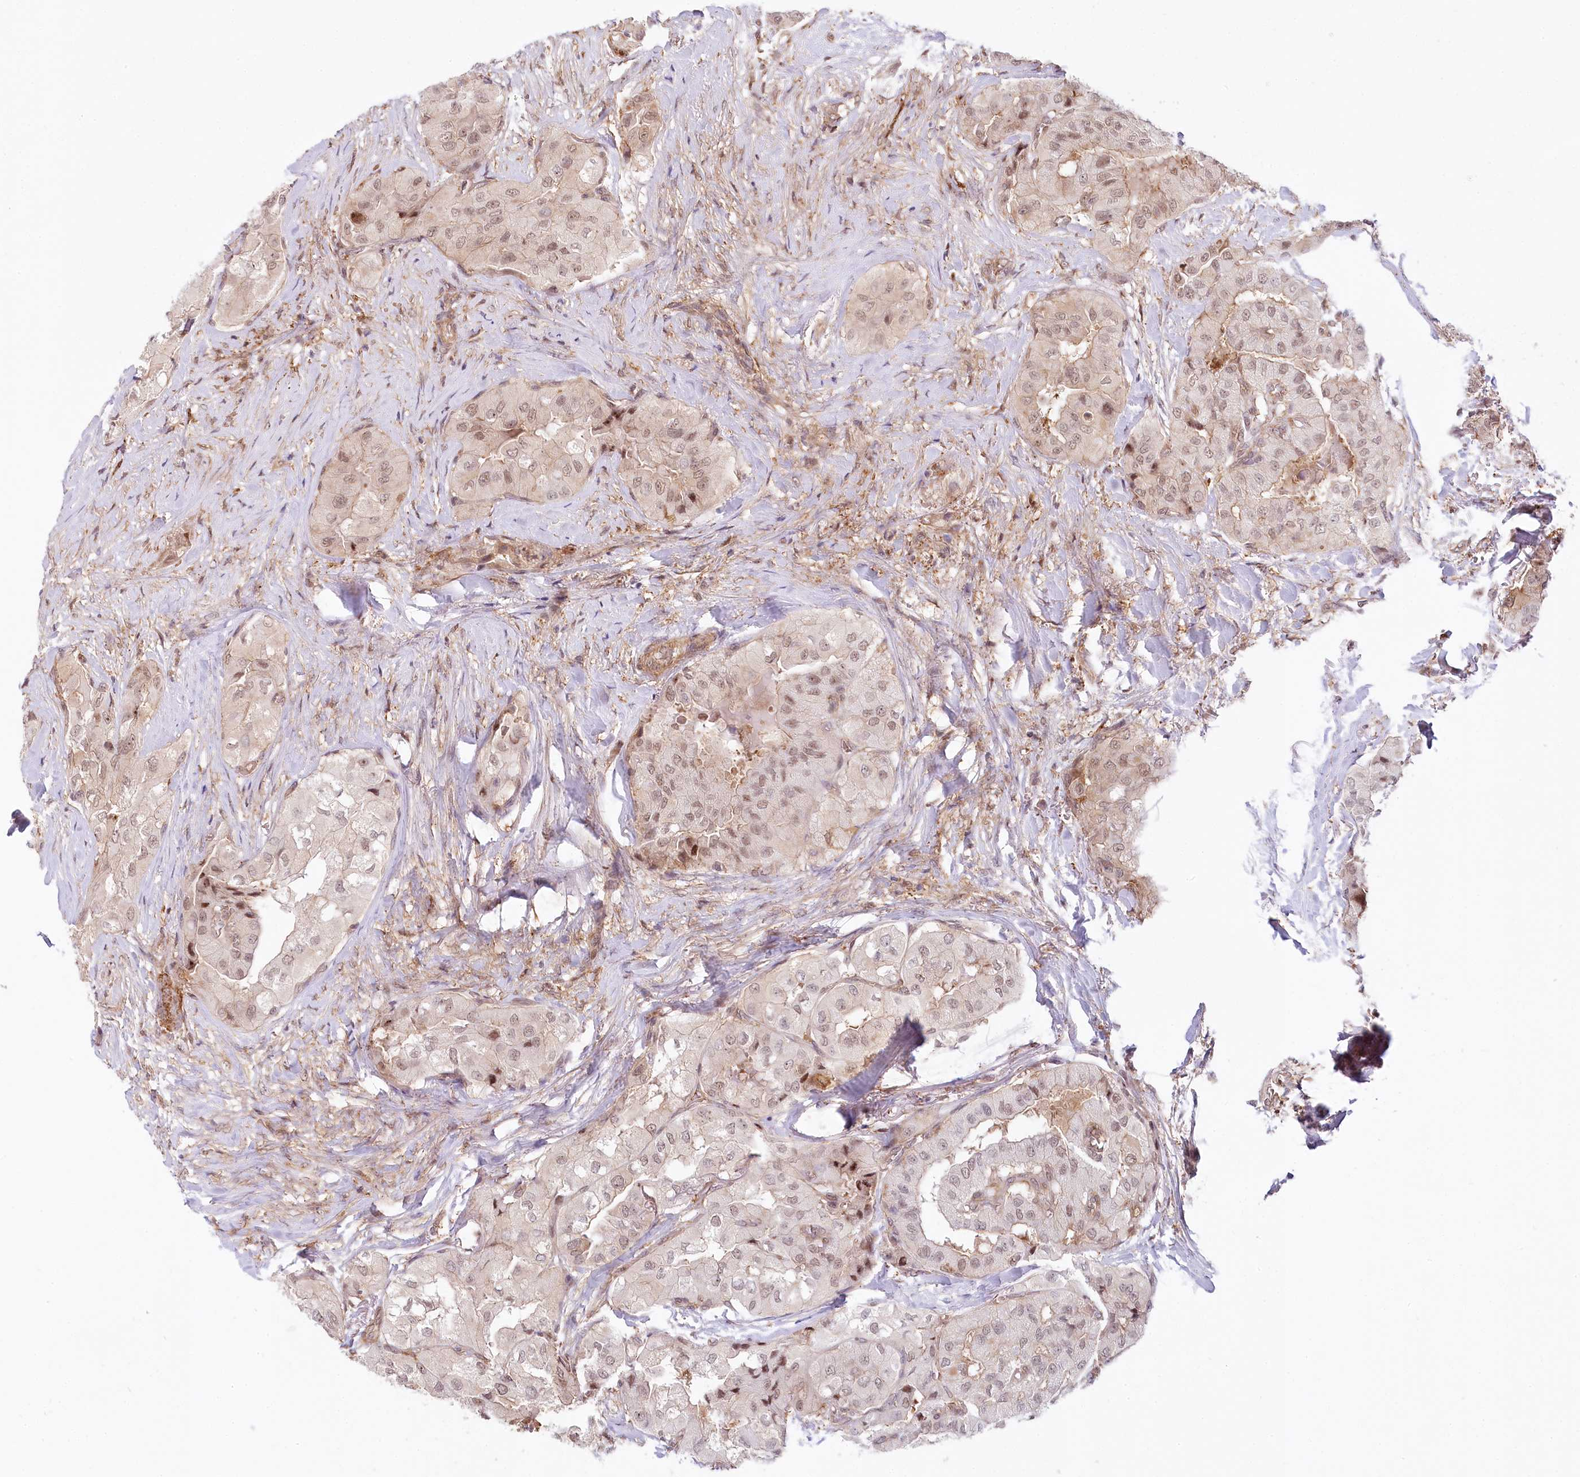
{"staining": {"intensity": "weak", "quantity": "25%-75%", "location": "nuclear"}, "tissue": "thyroid cancer", "cell_type": "Tumor cells", "image_type": "cancer", "snomed": [{"axis": "morphology", "description": "Papillary adenocarcinoma, NOS"}, {"axis": "topography", "description": "Thyroid gland"}], "caption": "Immunohistochemical staining of human thyroid papillary adenocarcinoma demonstrates low levels of weak nuclear positivity in approximately 25%-75% of tumor cells.", "gene": "TUBGCP2", "patient": {"sex": "female", "age": 59}}